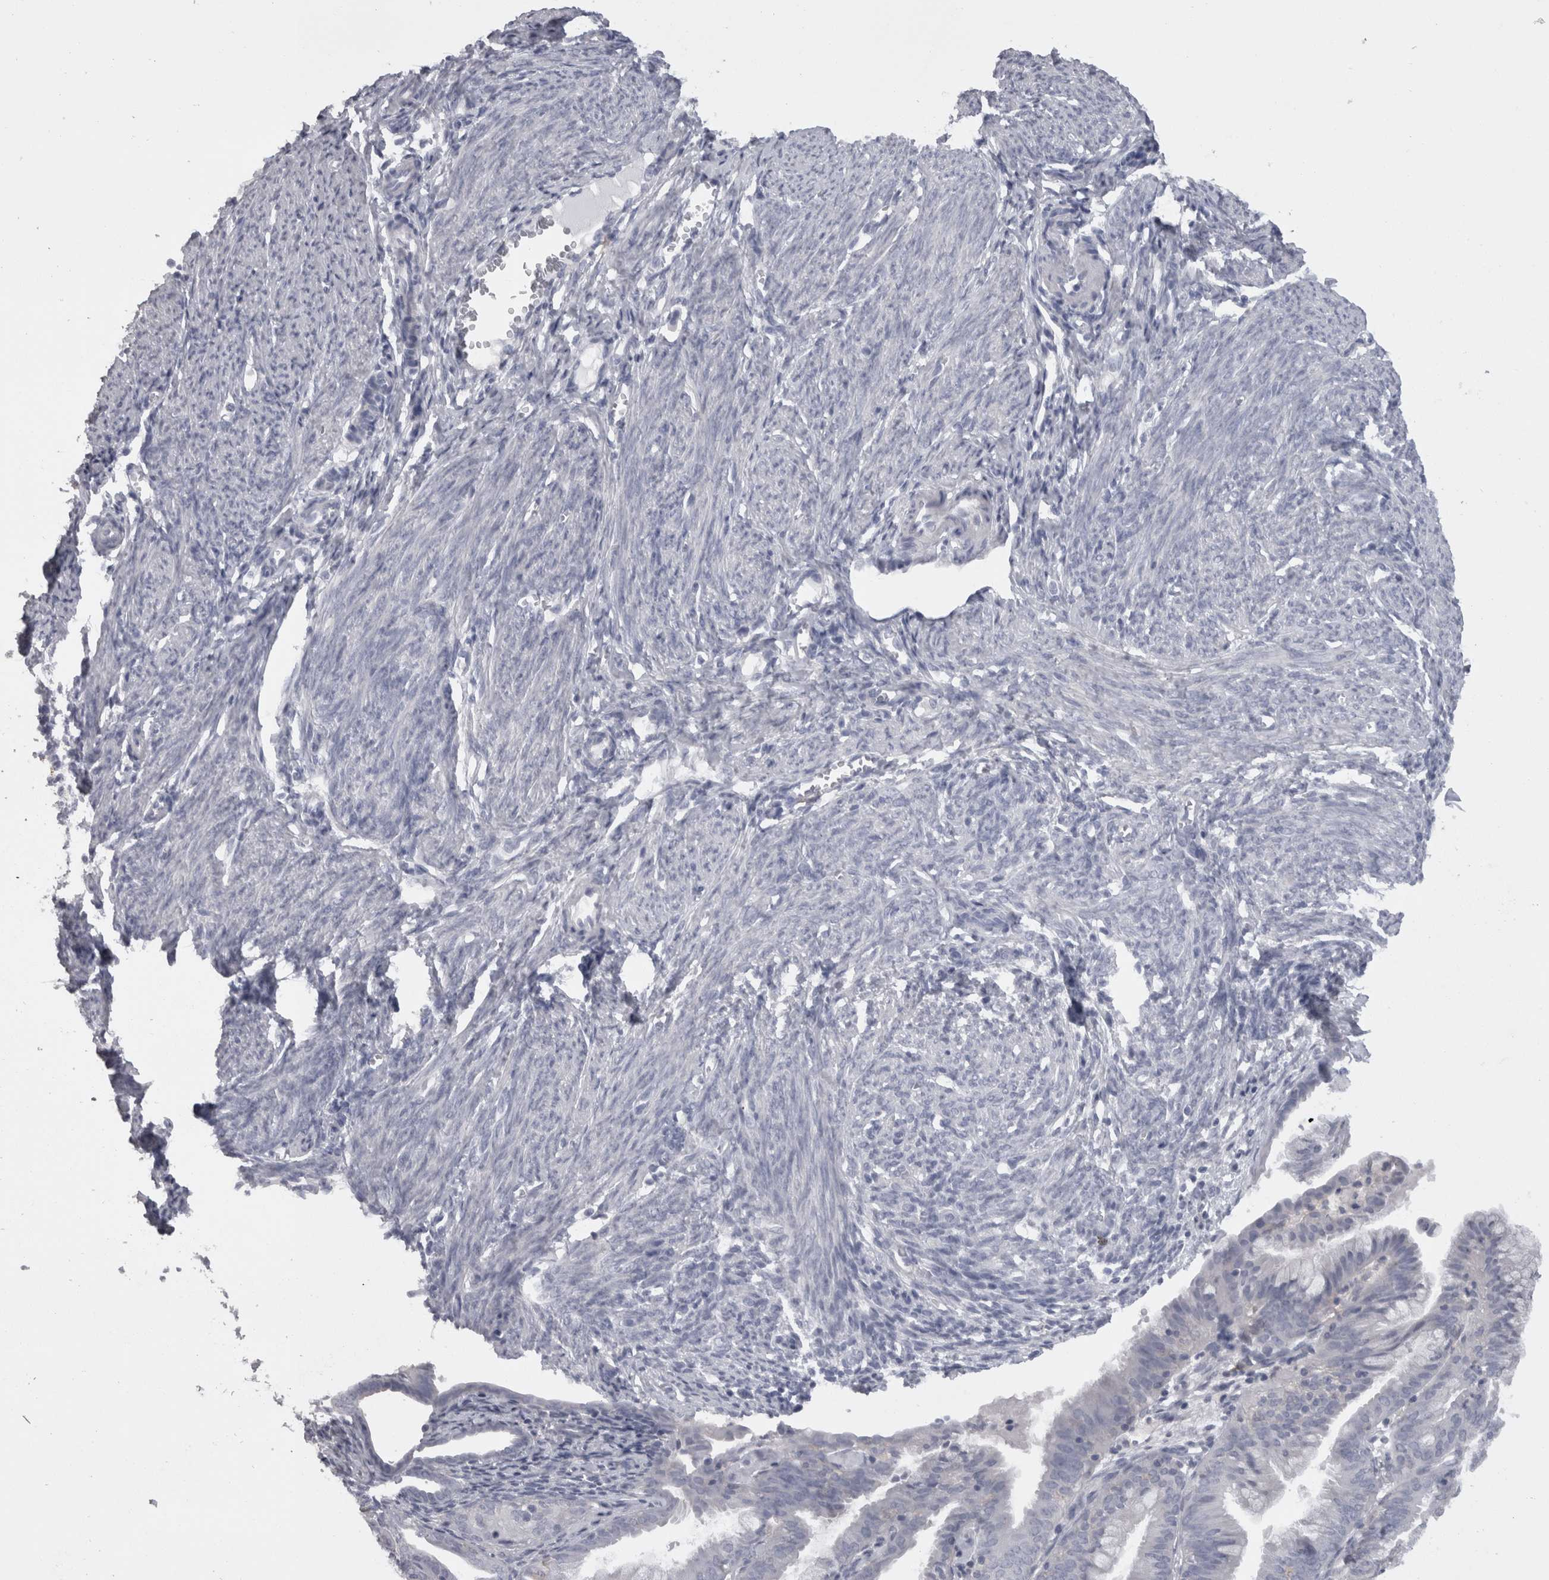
{"staining": {"intensity": "negative", "quantity": "none", "location": "none"}, "tissue": "endometrium", "cell_type": "Cells in endometrial stroma", "image_type": "normal", "snomed": [{"axis": "morphology", "description": "Normal tissue, NOS"}, {"axis": "morphology", "description": "Adenocarcinoma, NOS"}, {"axis": "topography", "description": "Endometrium"}], "caption": "DAB immunohistochemical staining of normal endometrium reveals no significant staining in cells in endometrial stroma. (DAB (3,3'-diaminobenzidine) immunohistochemistry (IHC) visualized using brightfield microscopy, high magnification).", "gene": "CAMK2D", "patient": {"sex": "female", "age": 57}}